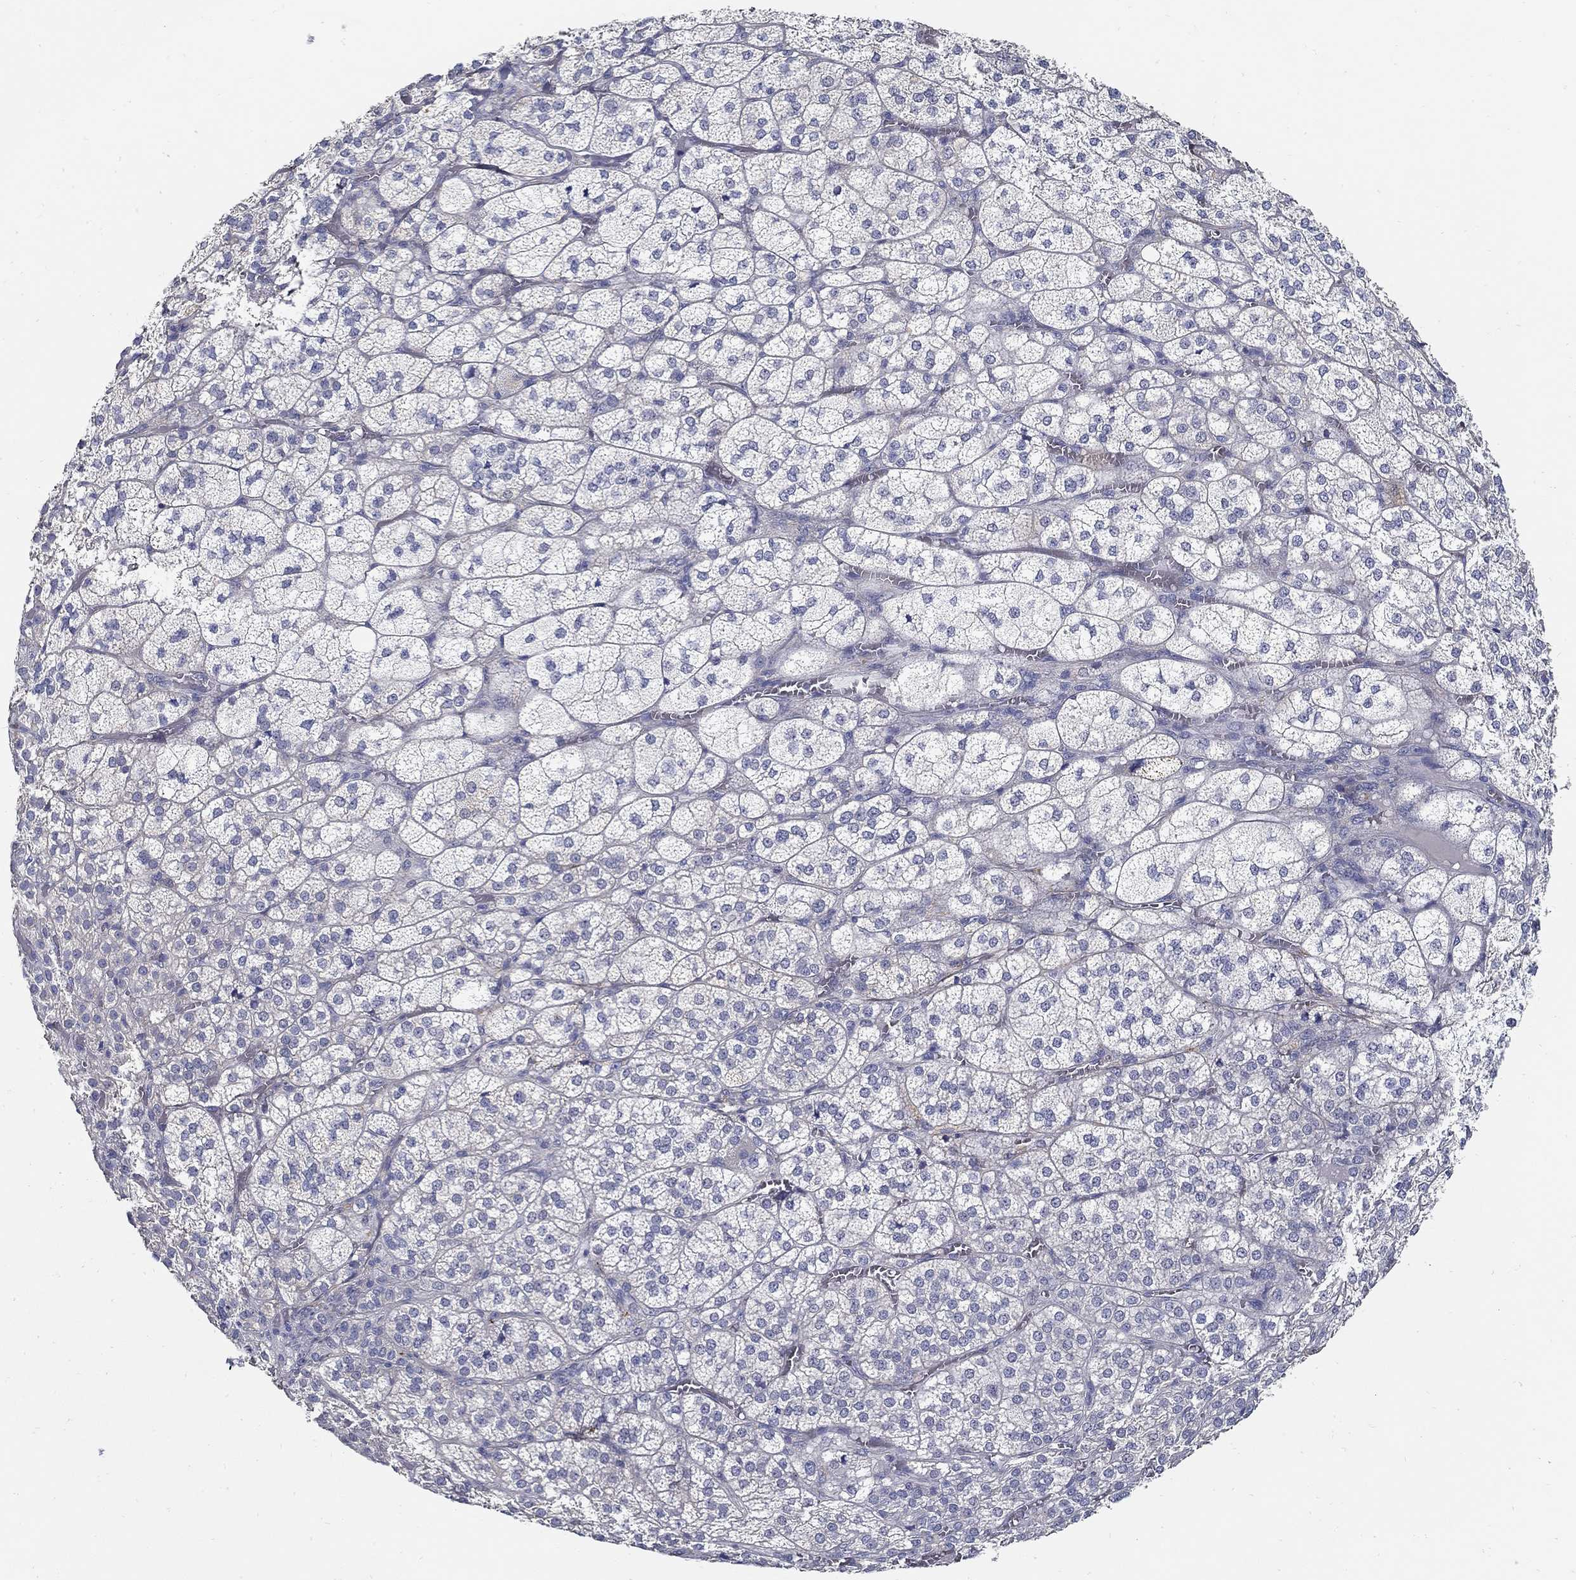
{"staining": {"intensity": "negative", "quantity": "none", "location": "none"}, "tissue": "adrenal gland", "cell_type": "Glandular cells", "image_type": "normal", "snomed": [{"axis": "morphology", "description": "Normal tissue, NOS"}, {"axis": "topography", "description": "Adrenal gland"}], "caption": "This photomicrograph is of benign adrenal gland stained with immunohistochemistry (IHC) to label a protein in brown with the nuclei are counter-stained blue. There is no staining in glandular cells.", "gene": "TGFBI", "patient": {"sex": "female", "age": 60}}